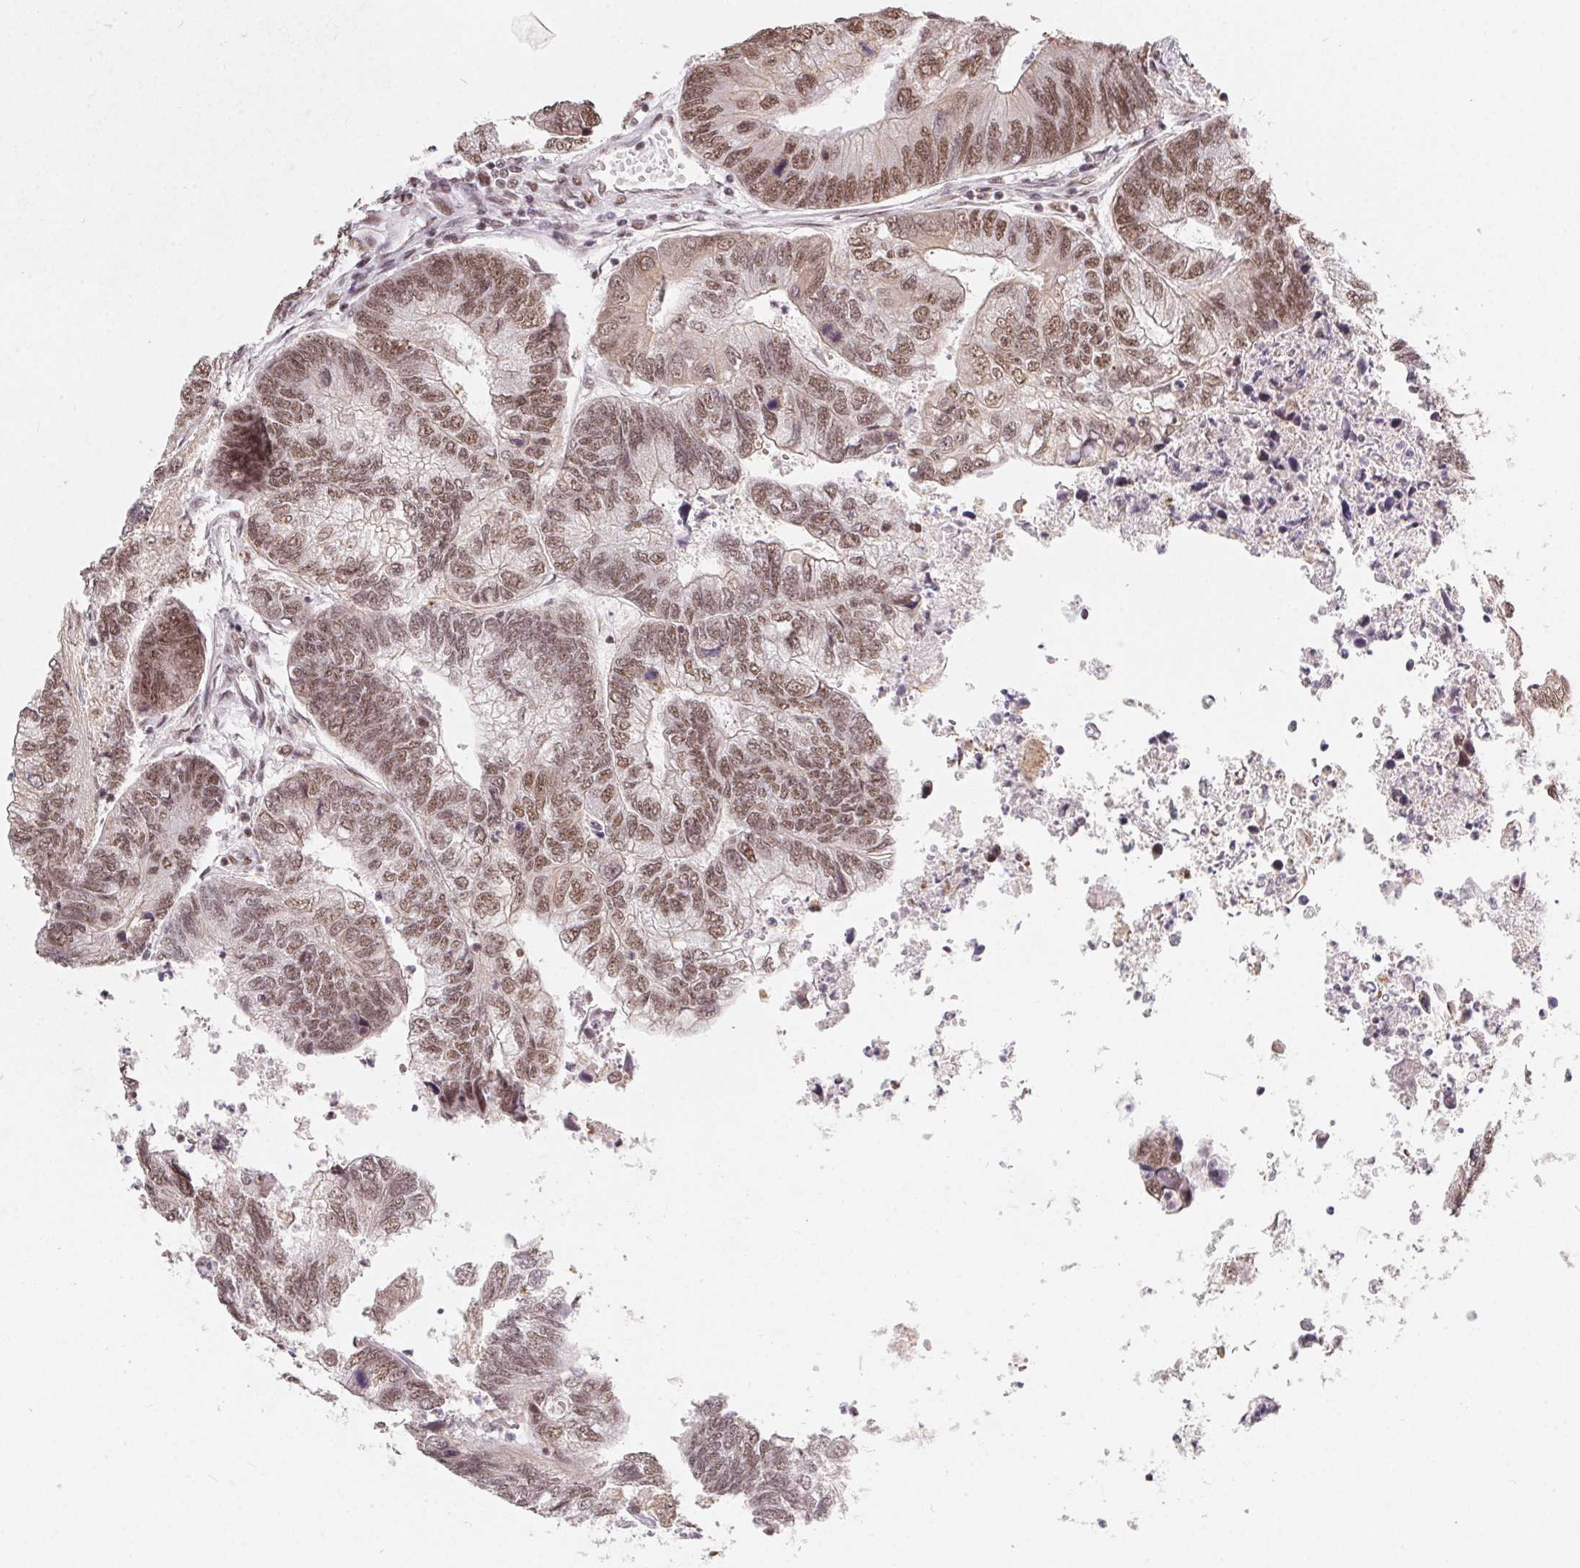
{"staining": {"intensity": "moderate", "quantity": ">75%", "location": "cytoplasmic/membranous,nuclear"}, "tissue": "colorectal cancer", "cell_type": "Tumor cells", "image_type": "cancer", "snomed": [{"axis": "morphology", "description": "Adenocarcinoma, NOS"}, {"axis": "topography", "description": "Colon"}], "caption": "Immunohistochemistry (IHC) of colorectal adenocarcinoma displays medium levels of moderate cytoplasmic/membranous and nuclear staining in about >75% of tumor cells.", "gene": "TCERG1", "patient": {"sex": "female", "age": 67}}